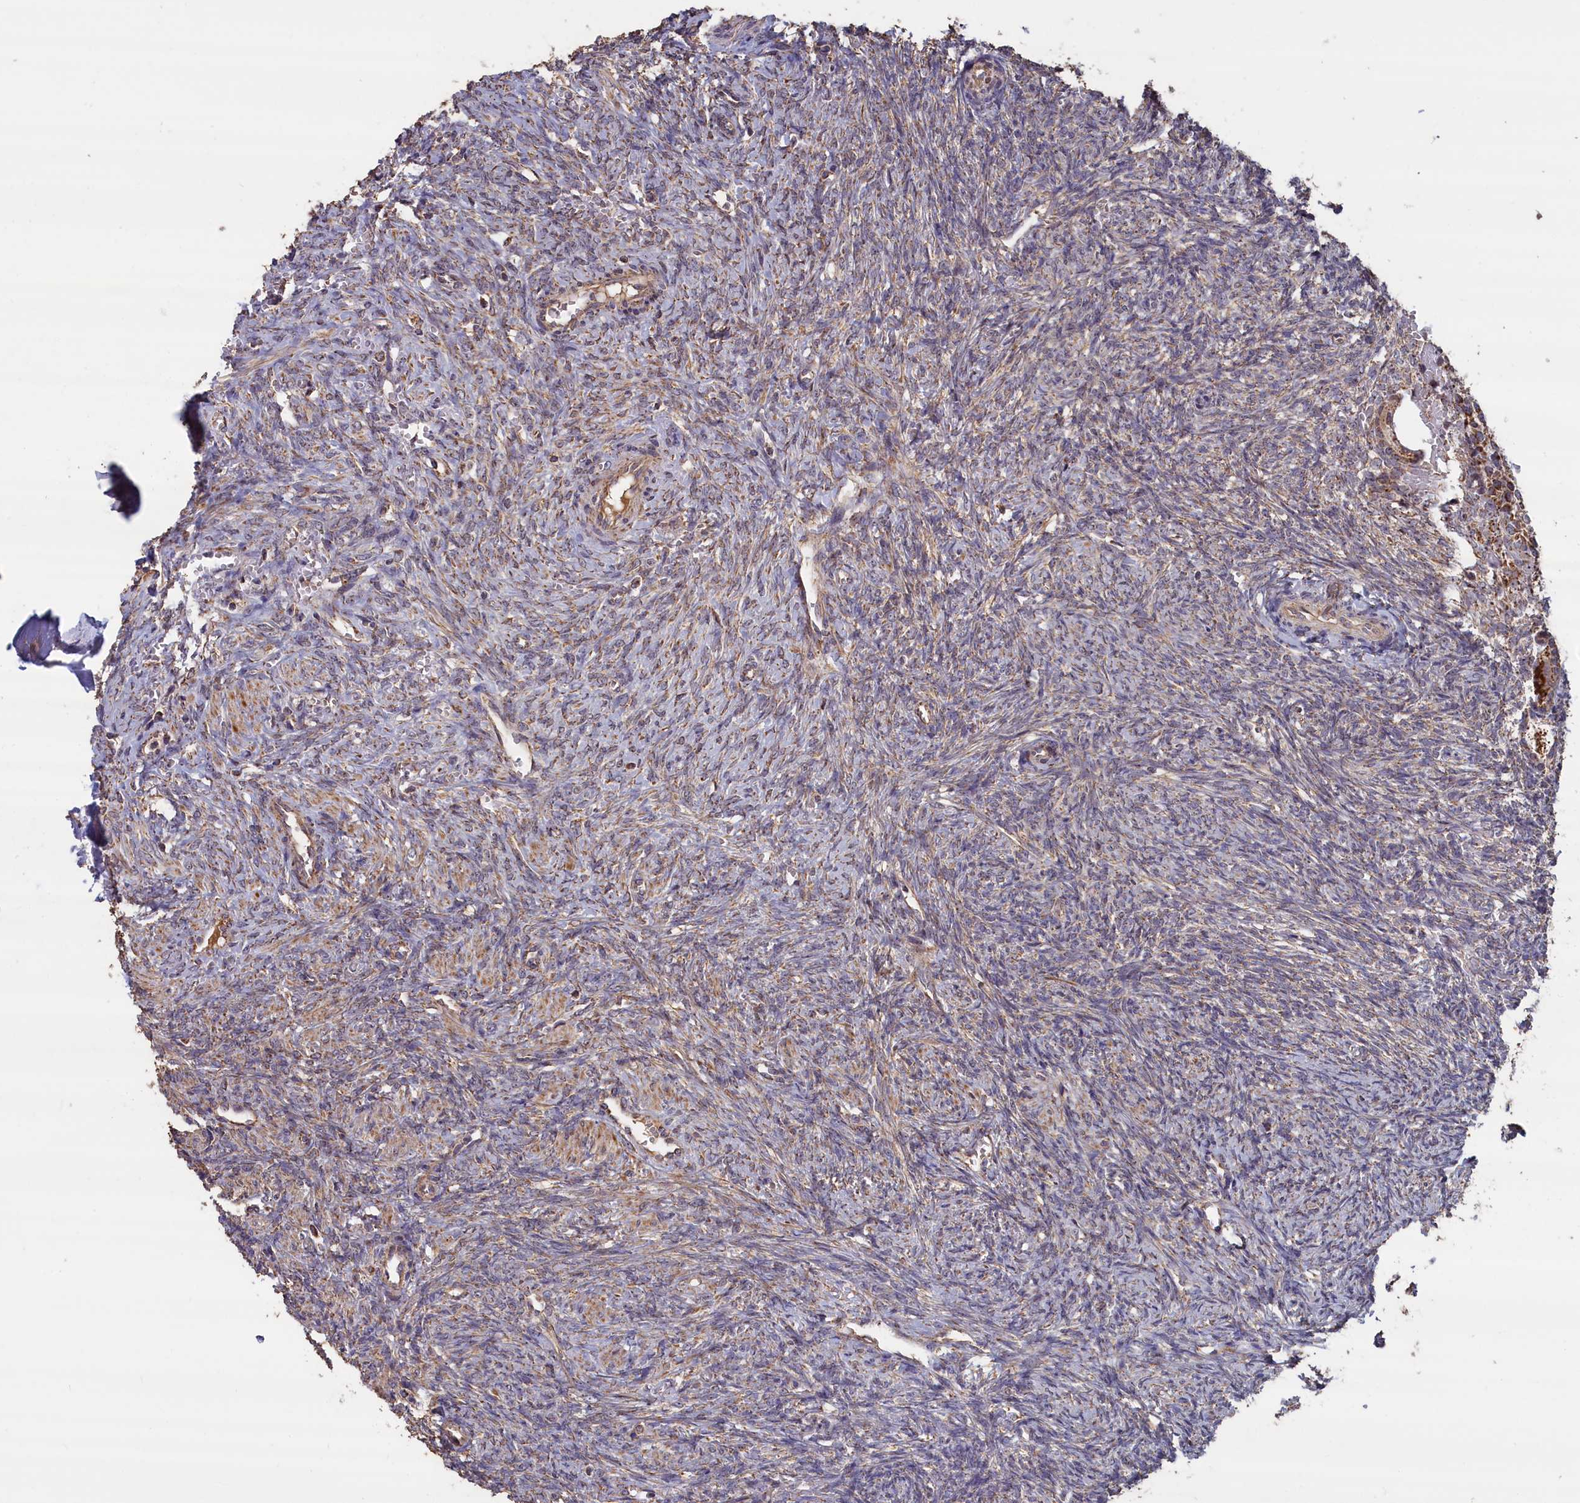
{"staining": {"intensity": "moderate", "quantity": "<25%", "location": "cytoplasmic/membranous"}, "tissue": "ovary", "cell_type": "Ovarian stroma cells", "image_type": "normal", "snomed": [{"axis": "morphology", "description": "Normal tissue, NOS"}, {"axis": "topography", "description": "Ovary"}], "caption": "Immunohistochemical staining of normal ovary displays low levels of moderate cytoplasmic/membranous positivity in approximately <25% of ovarian stroma cells.", "gene": "ENSG00000269825", "patient": {"sex": "female", "age": 41}}